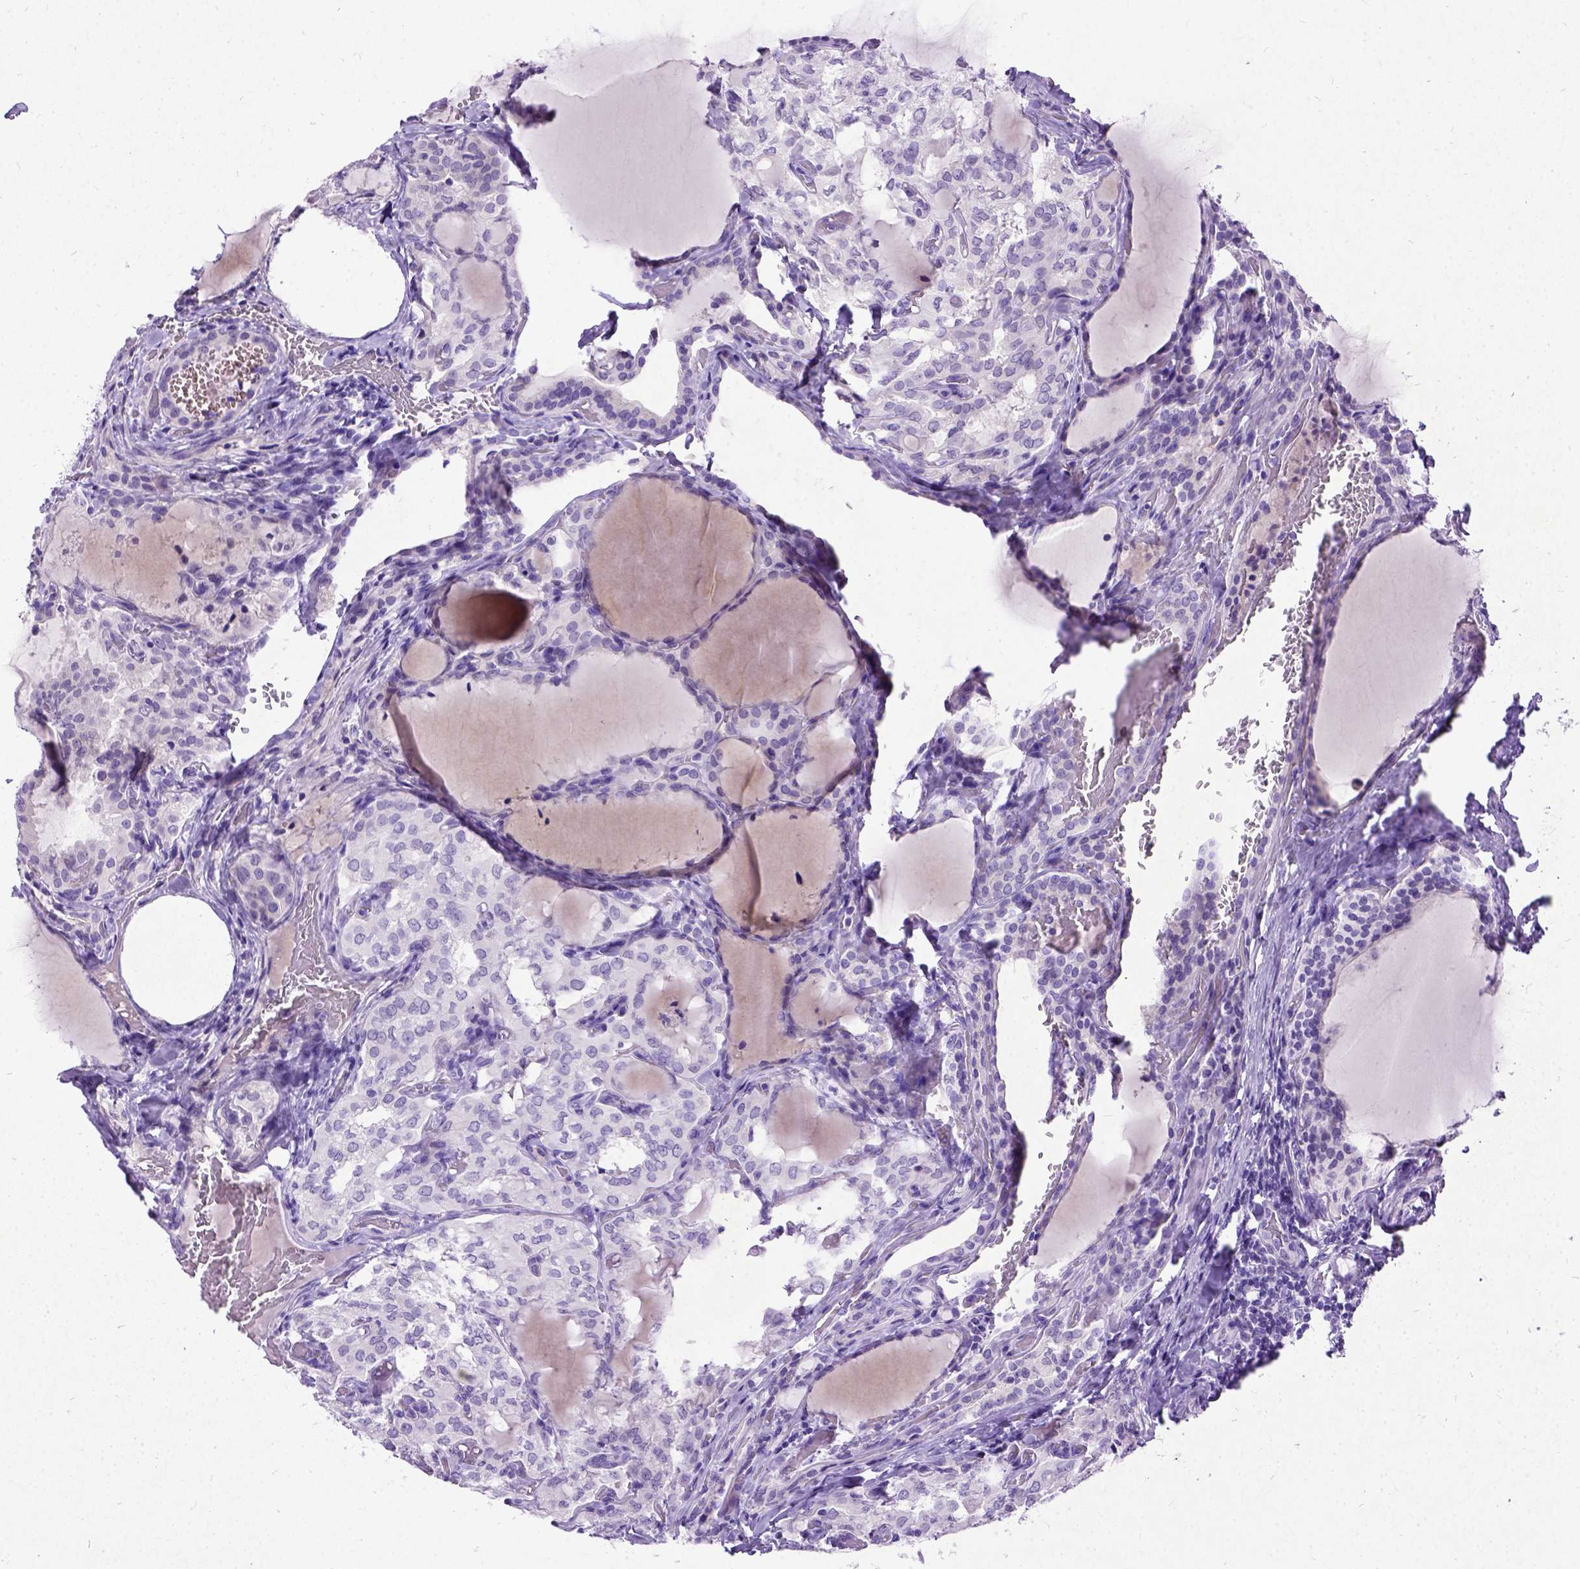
{"staining": {"intensity": "negative", "quantity": "none", "location": "none"}, "tissue": "thyroid cancer", "cell_type": "Tumor cells", "image_type": "cancer", "snomed": [{"axis": "morphology", "description": "Papillary adenocarcinoma, NOS"}, {"axis": "topography", "description": "Thyroid gland"}], "caption": "Tumor cells show no significant protein expression in papillary adenocarcinoma (thyroid).", "gene": "NEUROD4", "patient": {"sex": "male", "age": 20}}